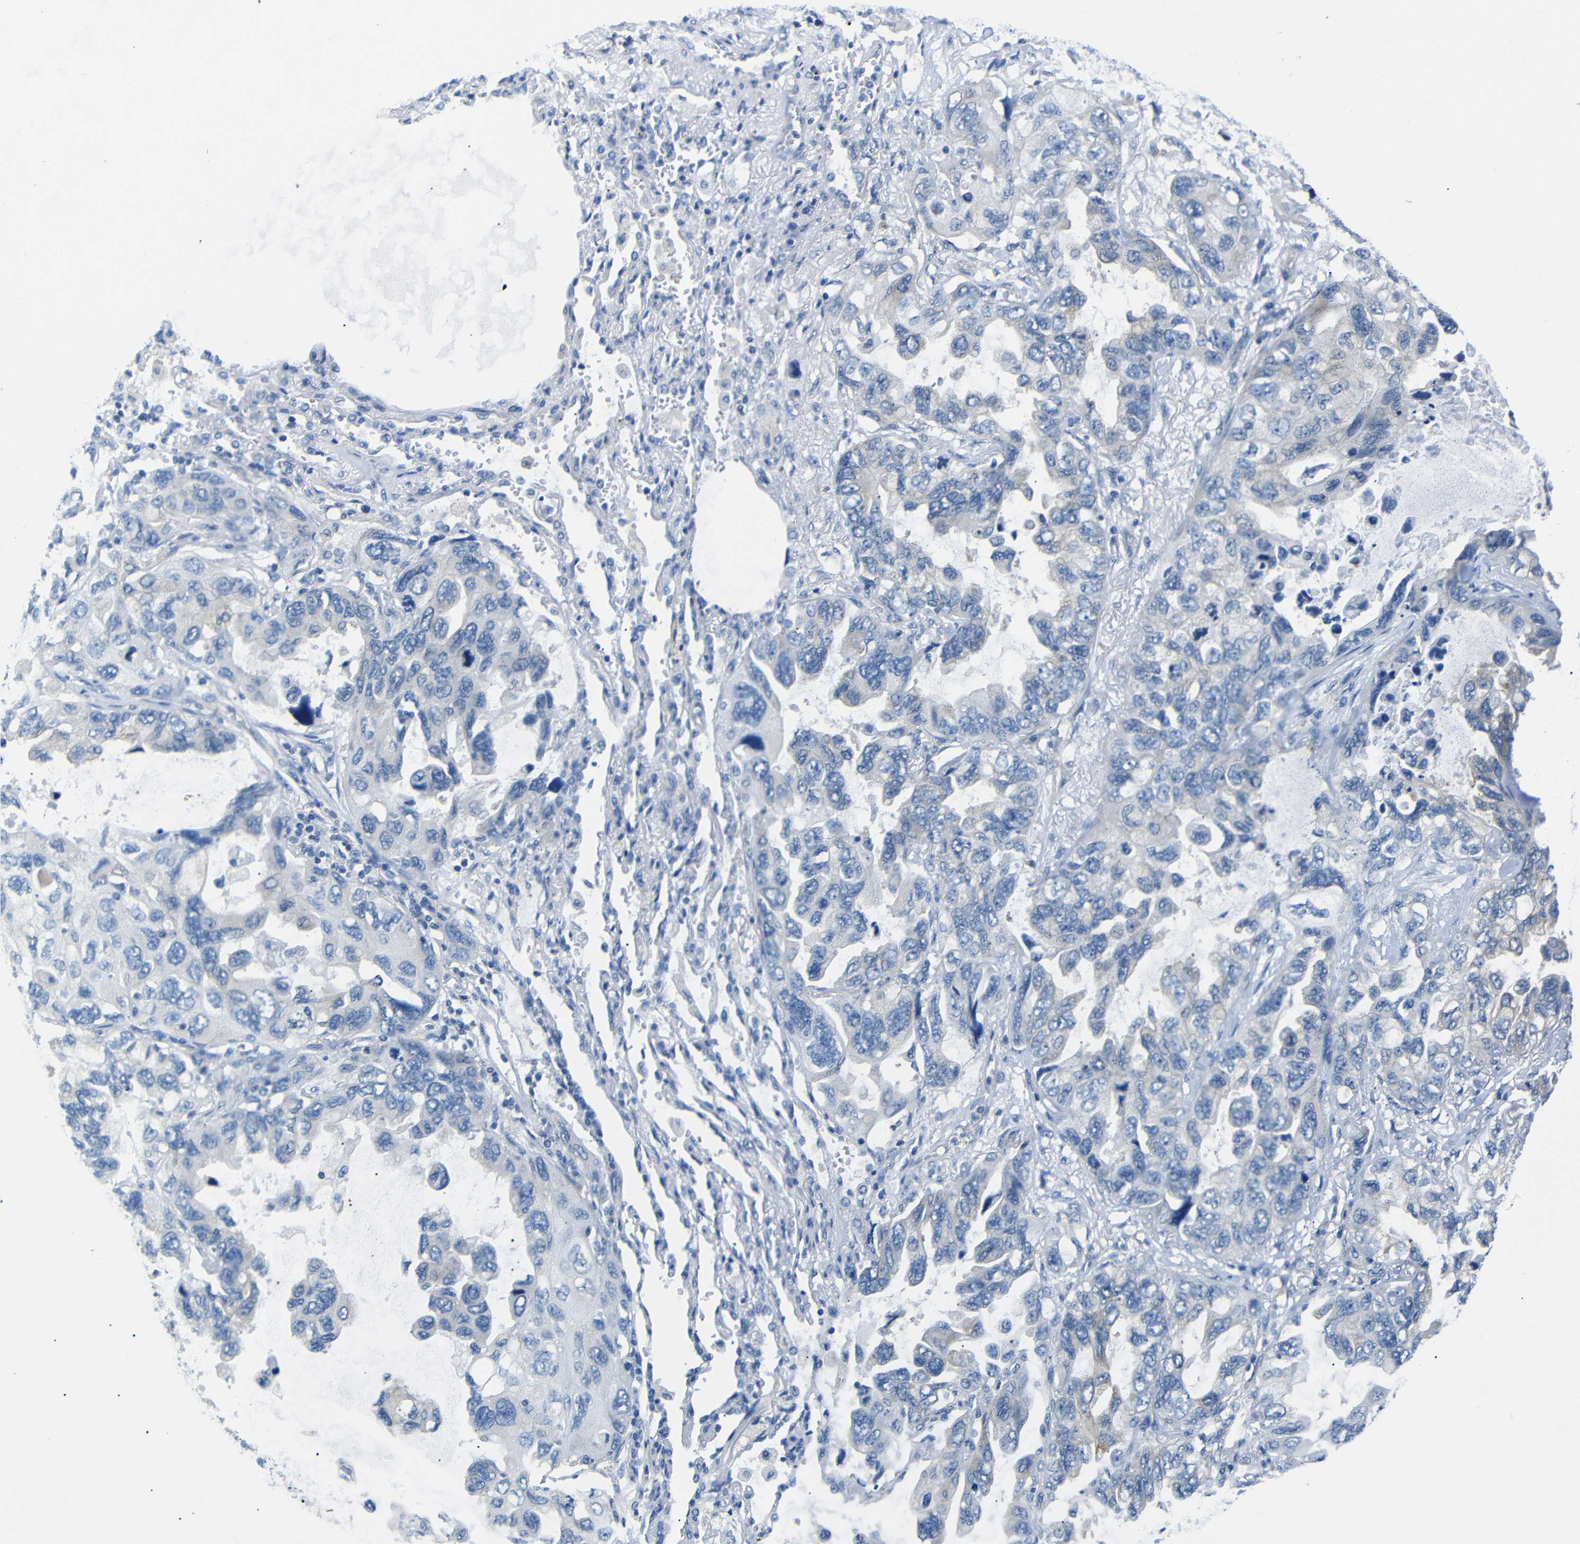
{"staining": {"intensity": "negative", "quantity": "none", "location": "none"}, "tissue": "lung cancer", "cell_type": "Tumor cells", "image_type": "cancer", "snomed": [{"axis": "morphology", "description": "Squamous cell carcinoma, NOS"}, {"axis": "topography", "description": "Lung"}], "caption": "IHC of squamous cell carcinoma (lung) exhibits no staining in tumor cells. The staining was performed using DAB to visualize the protein expression in brown, while the nuclei were stained in blue with hematoxylin (Magnification: 20x).", "gene": "DCP1A", "patient": {"sex": "female", "age": 73}}